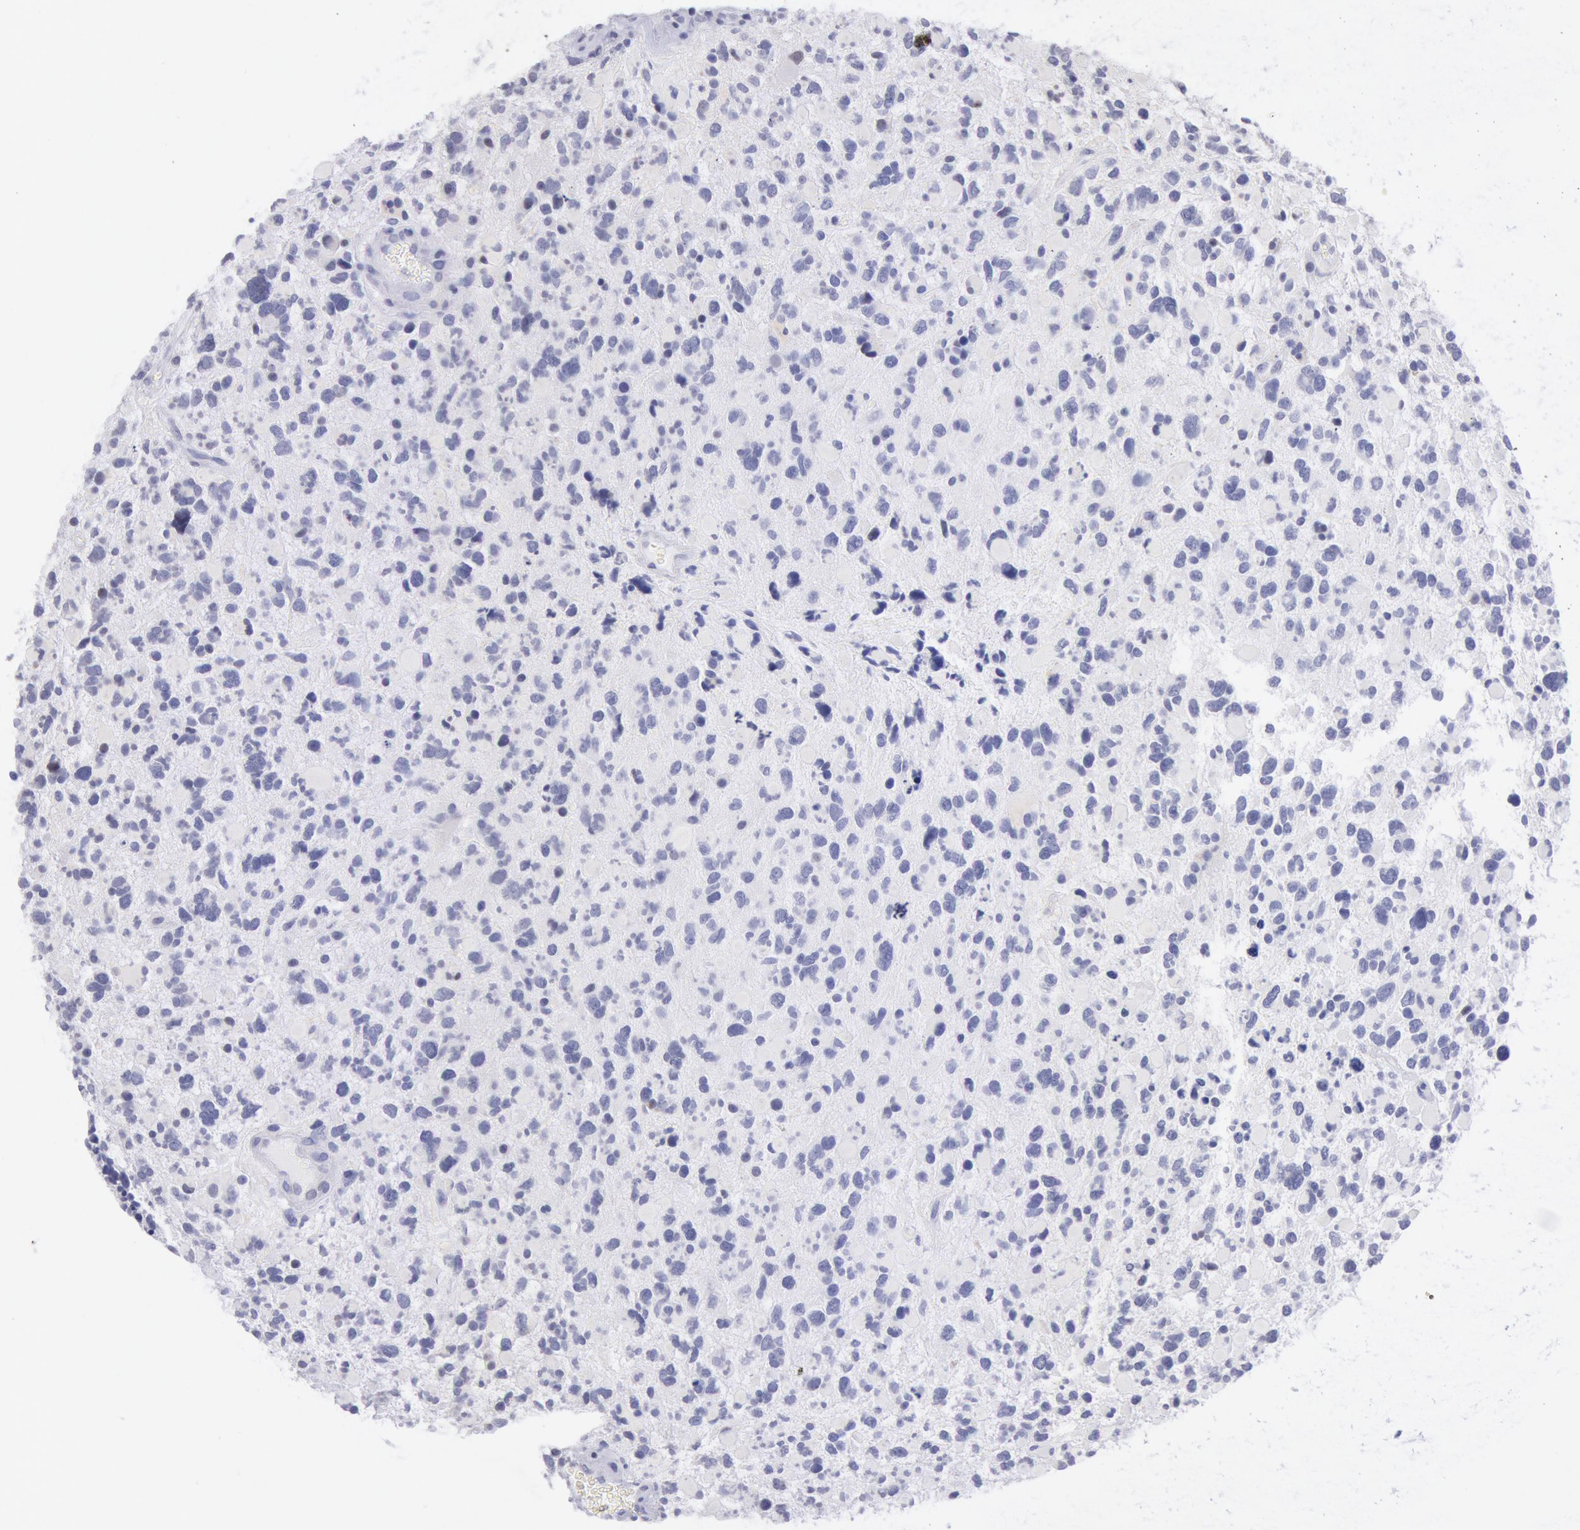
{"staining": {"intensity": "negative", "quantity": "none", "location": "none"}, "tissue": "glioma", "cell_type": "Tumor cells", "image_type": "cancer", "snomed": [{"axis": "morphology", "description": "Glioma, malignant, High grade"}, {"axis": "topography", "description": "Brain"}], "caption": "There is no significant staining in tumor cells of glioma.", "gene": "MYH7", "patient": {"sex": "female", "age": 37}}